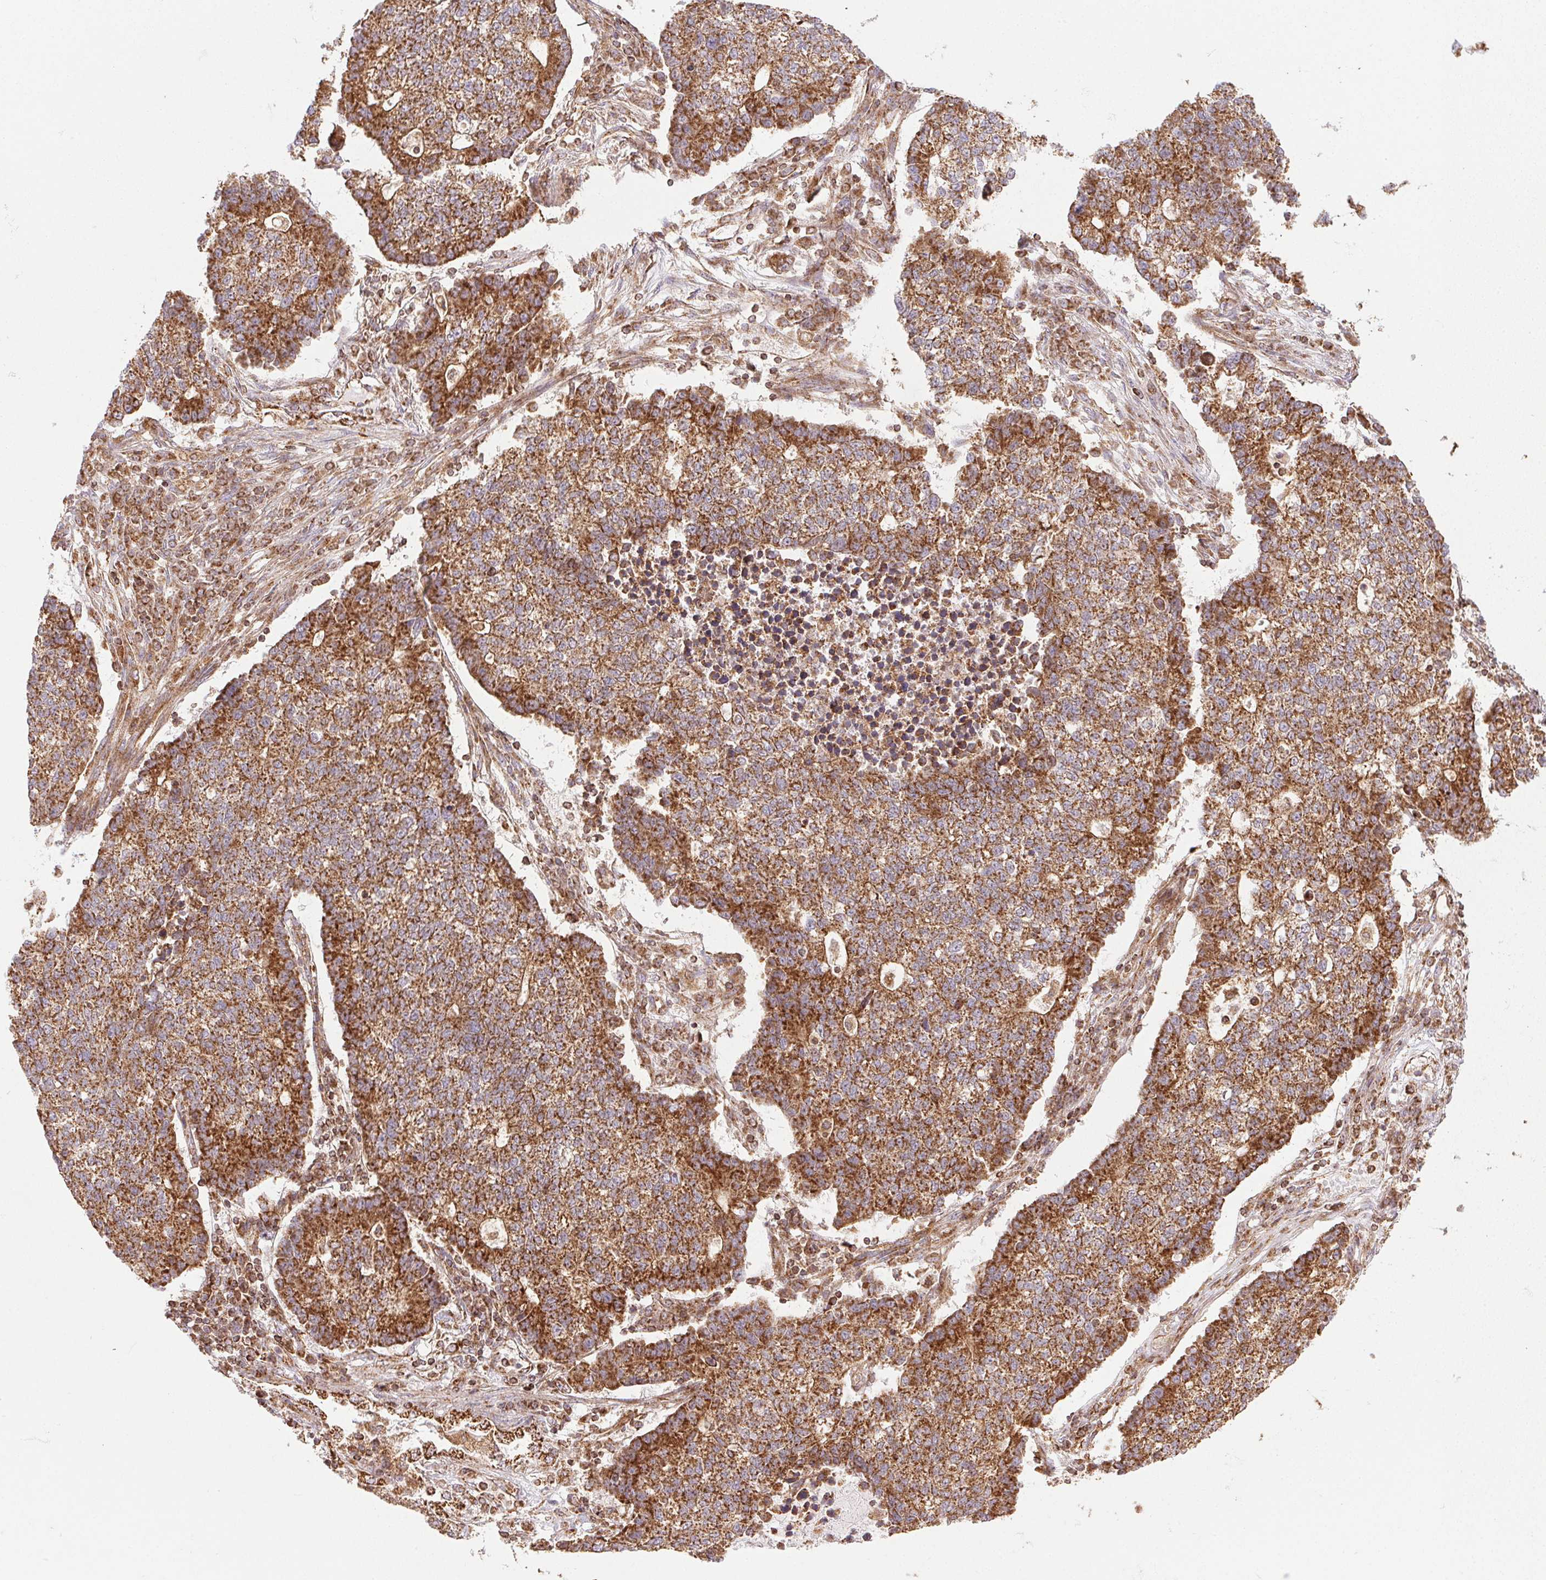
{"staining": {"intensity": "strong", "quantity": ">75%", "location": "cytoplasmic/membranous"}, "tissue": "lung cancer", "cell_type": "Tumor cells", "image_type": "cancer", "snomed": [{"axis": "morphology", "description": "Adenocarcinoma, NOS"}, {"axis": "topography", "description": "Lung"}], "caption": "This is a micrograph of IHC staining of lung cancer, which shows strong positivity in the cytoplasmic/membranous of tumor cells.", "gene": "CLPB", "patient": {"sex": "male", "age": 57}}